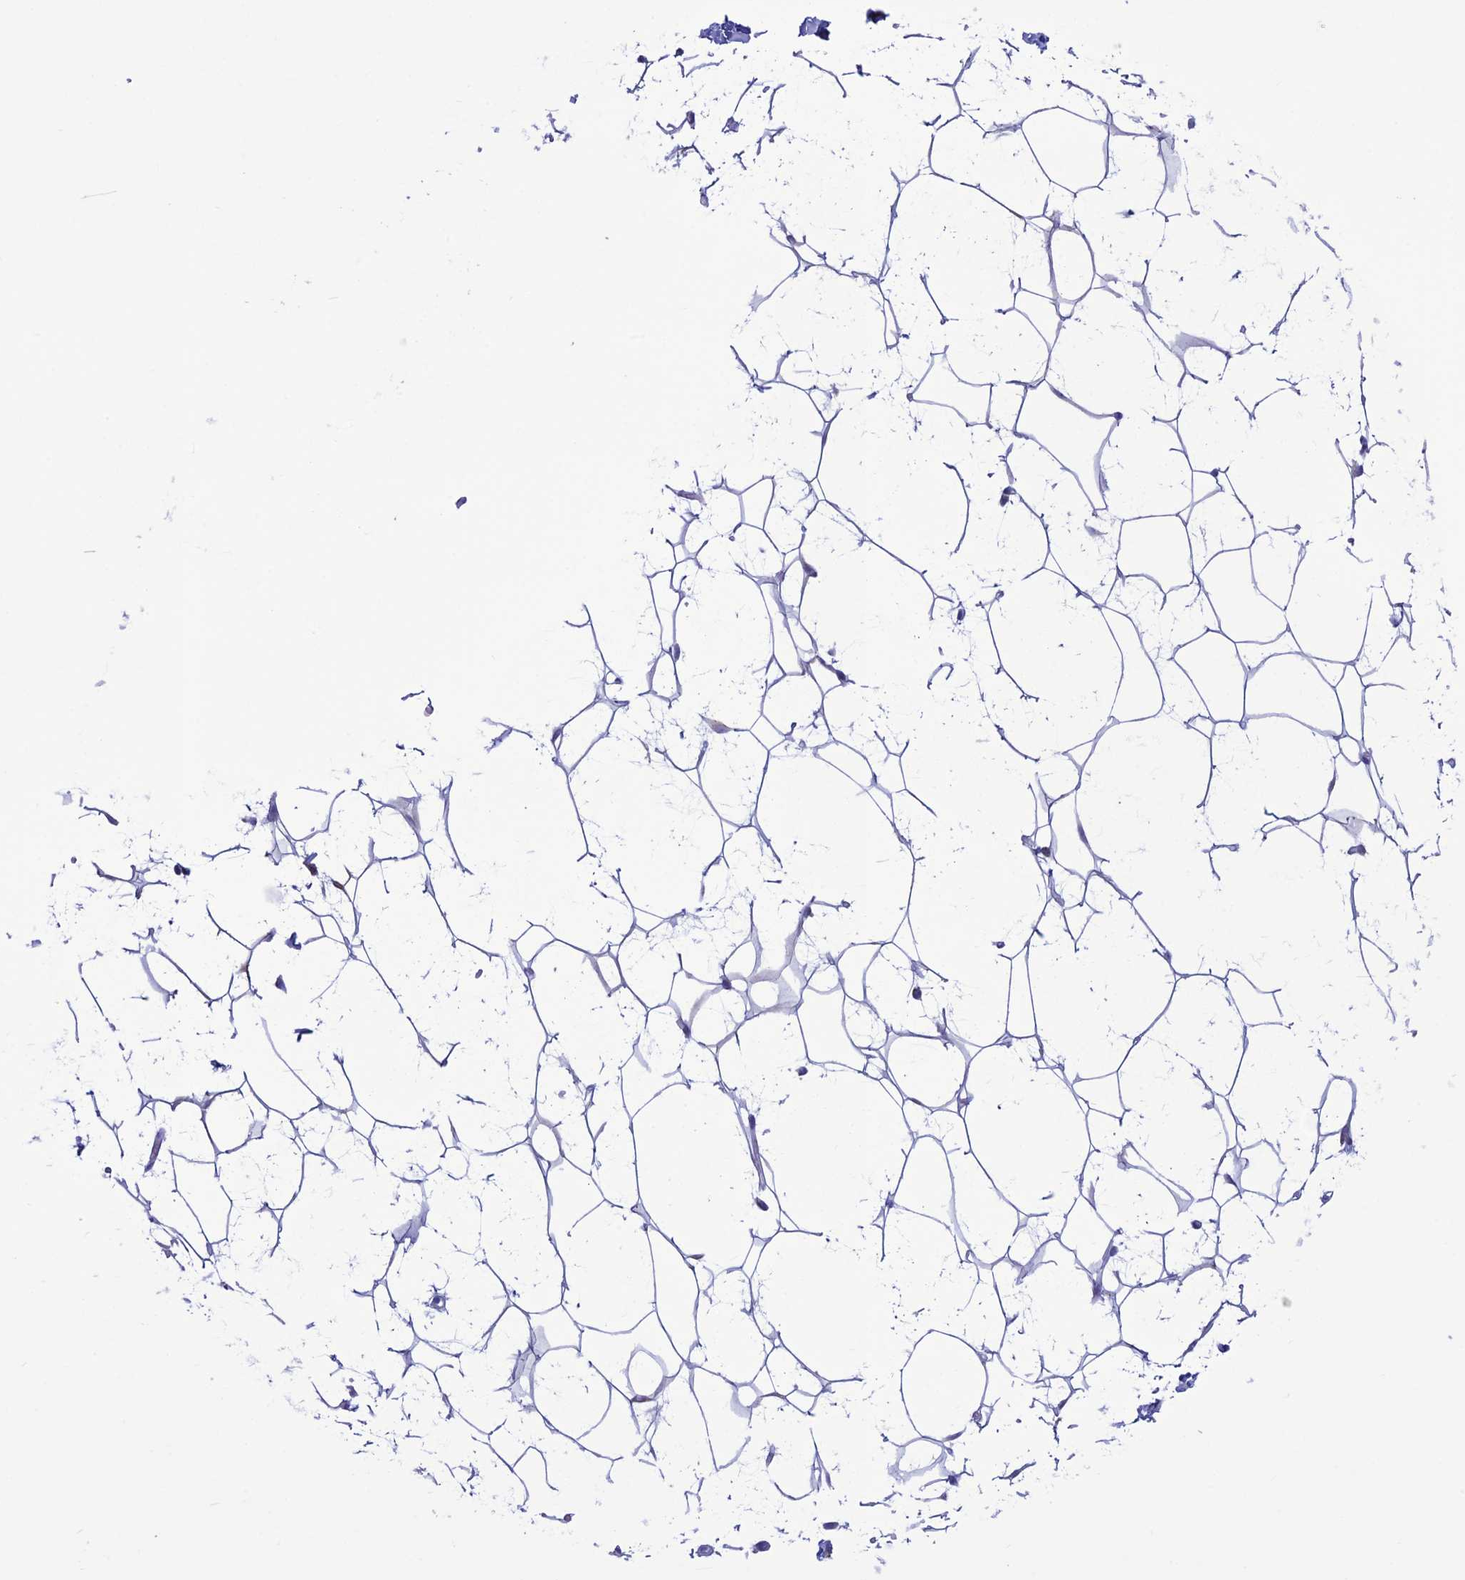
{"staining": {"intensity": "negative", "quantity": "none", "location": "none"}, "tissue": "adipose tissue", "cell_type": "Adipocytes", "image_type": "normal", "snomed": [{"axis": "morphology", "description": "Normal tissue, NOS"}, {"axis": "topography", "description": "Breast"}], "caption": "Adipose tissue stained for a protein using IHC displays no staining adipocytes.", "gene": "CFAP210", "patient": {"sex": "female", "age": 26}}